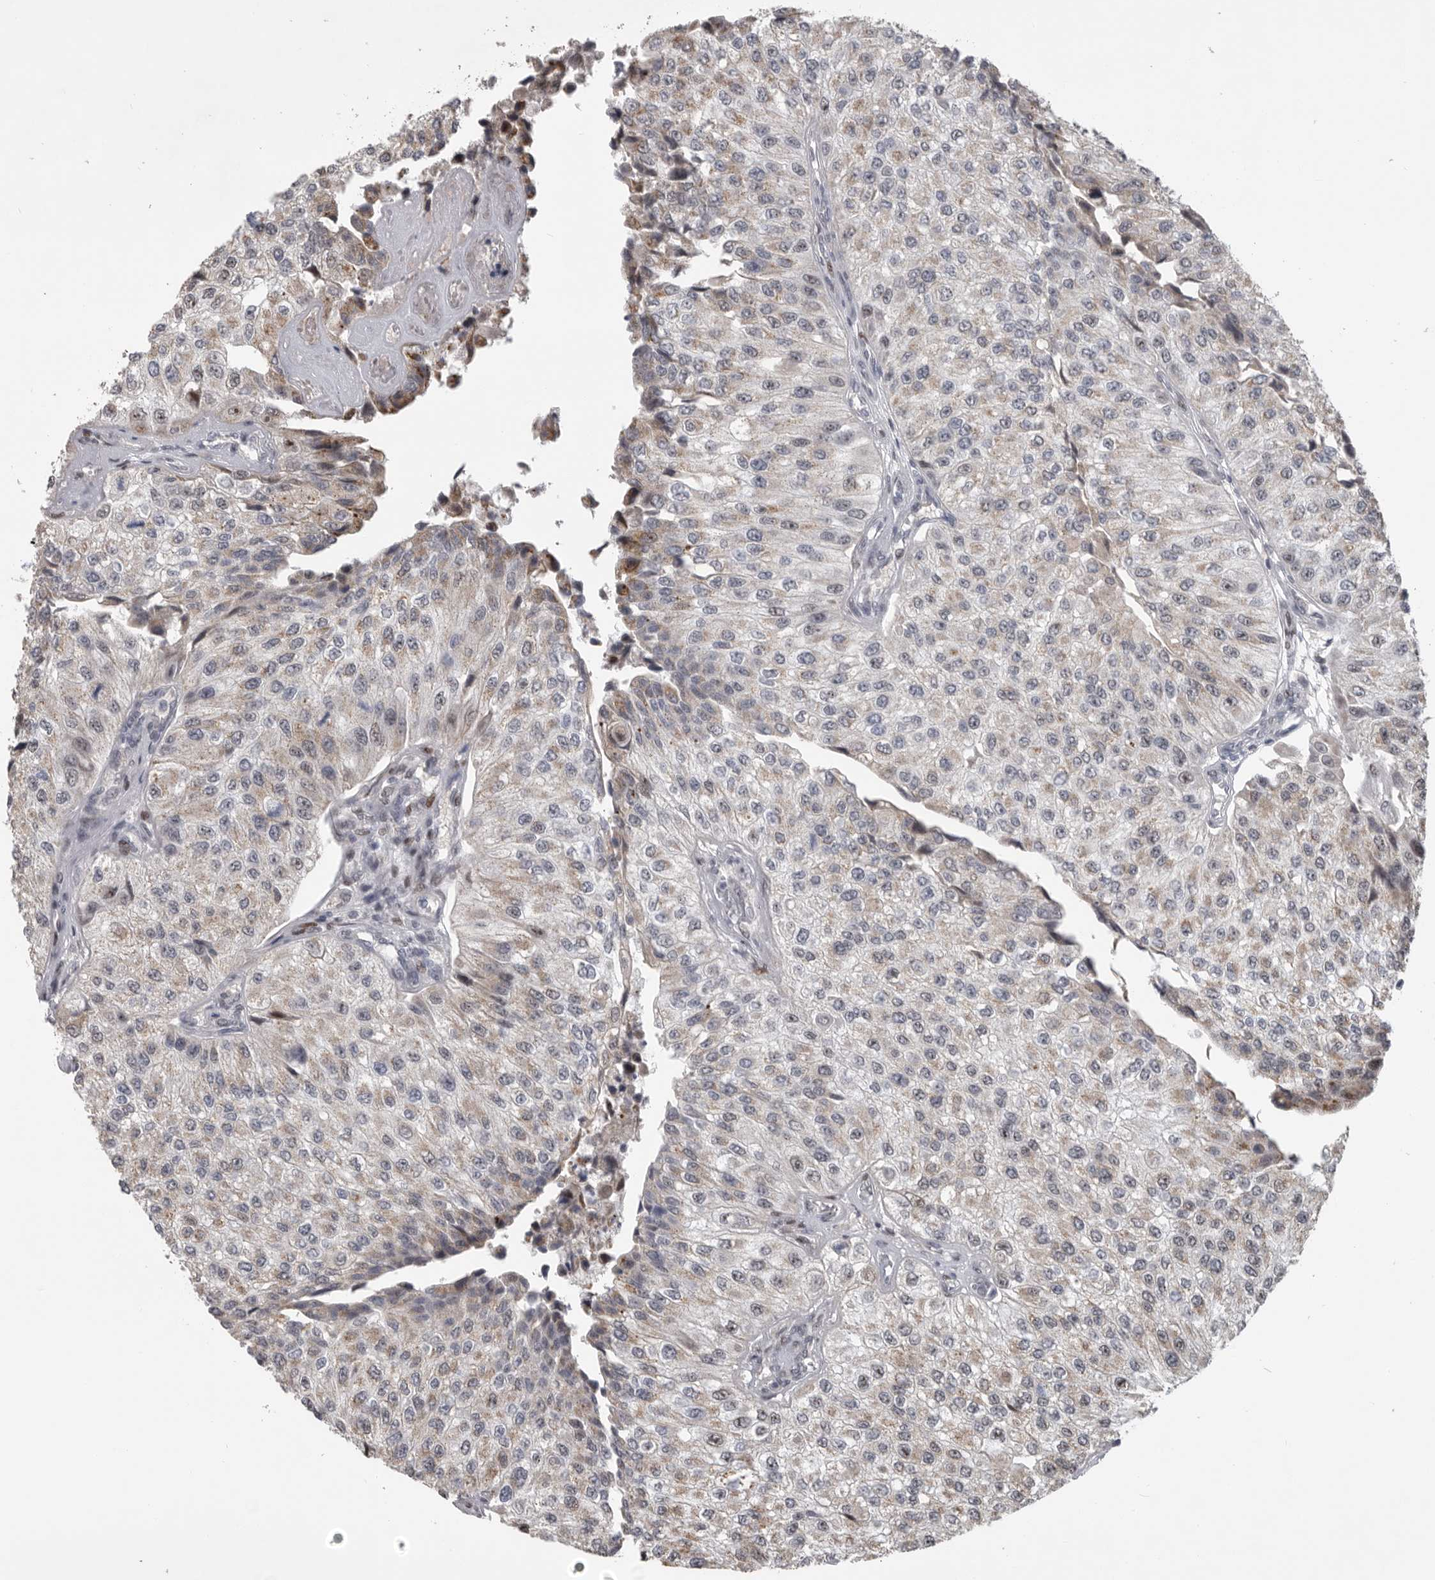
{"staining": {"intensity": "weak", "quantity": ">75%", "location": "cytoplasmic/membranous"}, "tissue": "urothelial cancer", "cell_type": "Tumor cells", "image_type": "cancer", "snomed": [{"axis": "morphology", "description": "Urothelial carcinoma, High grade"}, {"axis": "topography", "description": "Kidney"}, {"axis": "topography", "description": "Urinary bladder"}], "caption": "About >75% of tumor cells in human urothelial cancer exhibit weak cytoplasmic/membranous protein staining as visualized by brown immunohistochemical staining.", "gene": "PCMTD1", "patient": {"sex": "male", "age": 77}}